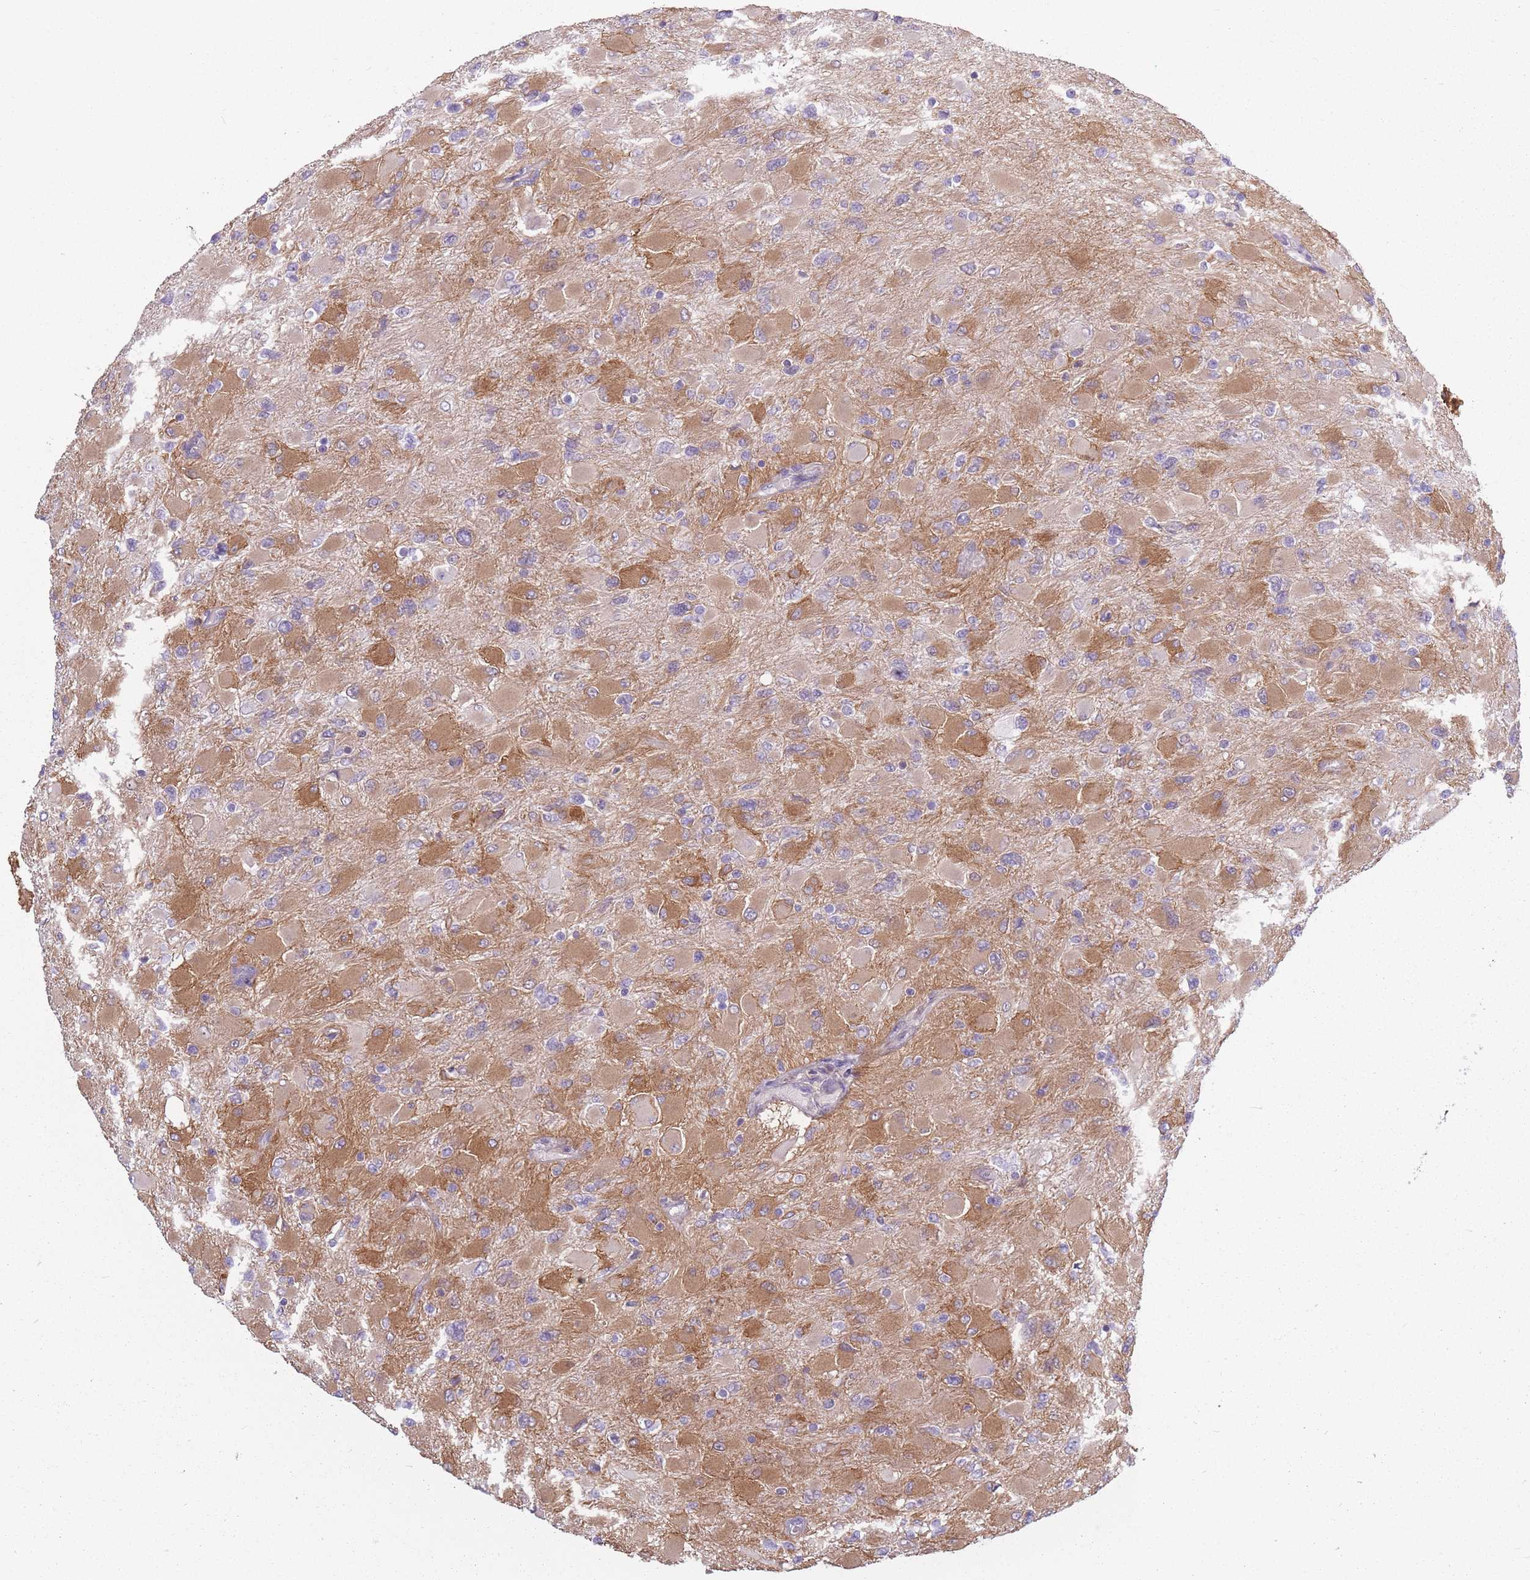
{"staining": {"intensity": "moderate", "quantity": "25%-75%", "location": "cytoplasmic/membranous"}, "tissue": "glioma", "cell_type": "Tumor cells", "image_type": "cancer", "snomed": [{"axis": "morphology", "description": "Glioma, malignant, High grade"}, {"axis": "topography", "description": "Cerebral cortex"}], "caption": "Malignant glioma (high-grade) tissue displays moderate cytoplasmic/membranous expression in about 25%-75% of tumor cells, visualized by immunohistochemistry. The staining is performed using DAB (3,3'-diaminobenzidine) brown chromogen to label protein expression. The nuclei are counter-stained blue using hematoxylin.", "gene": "ADD1", "patient": {"sex": "female", "age": 36}}